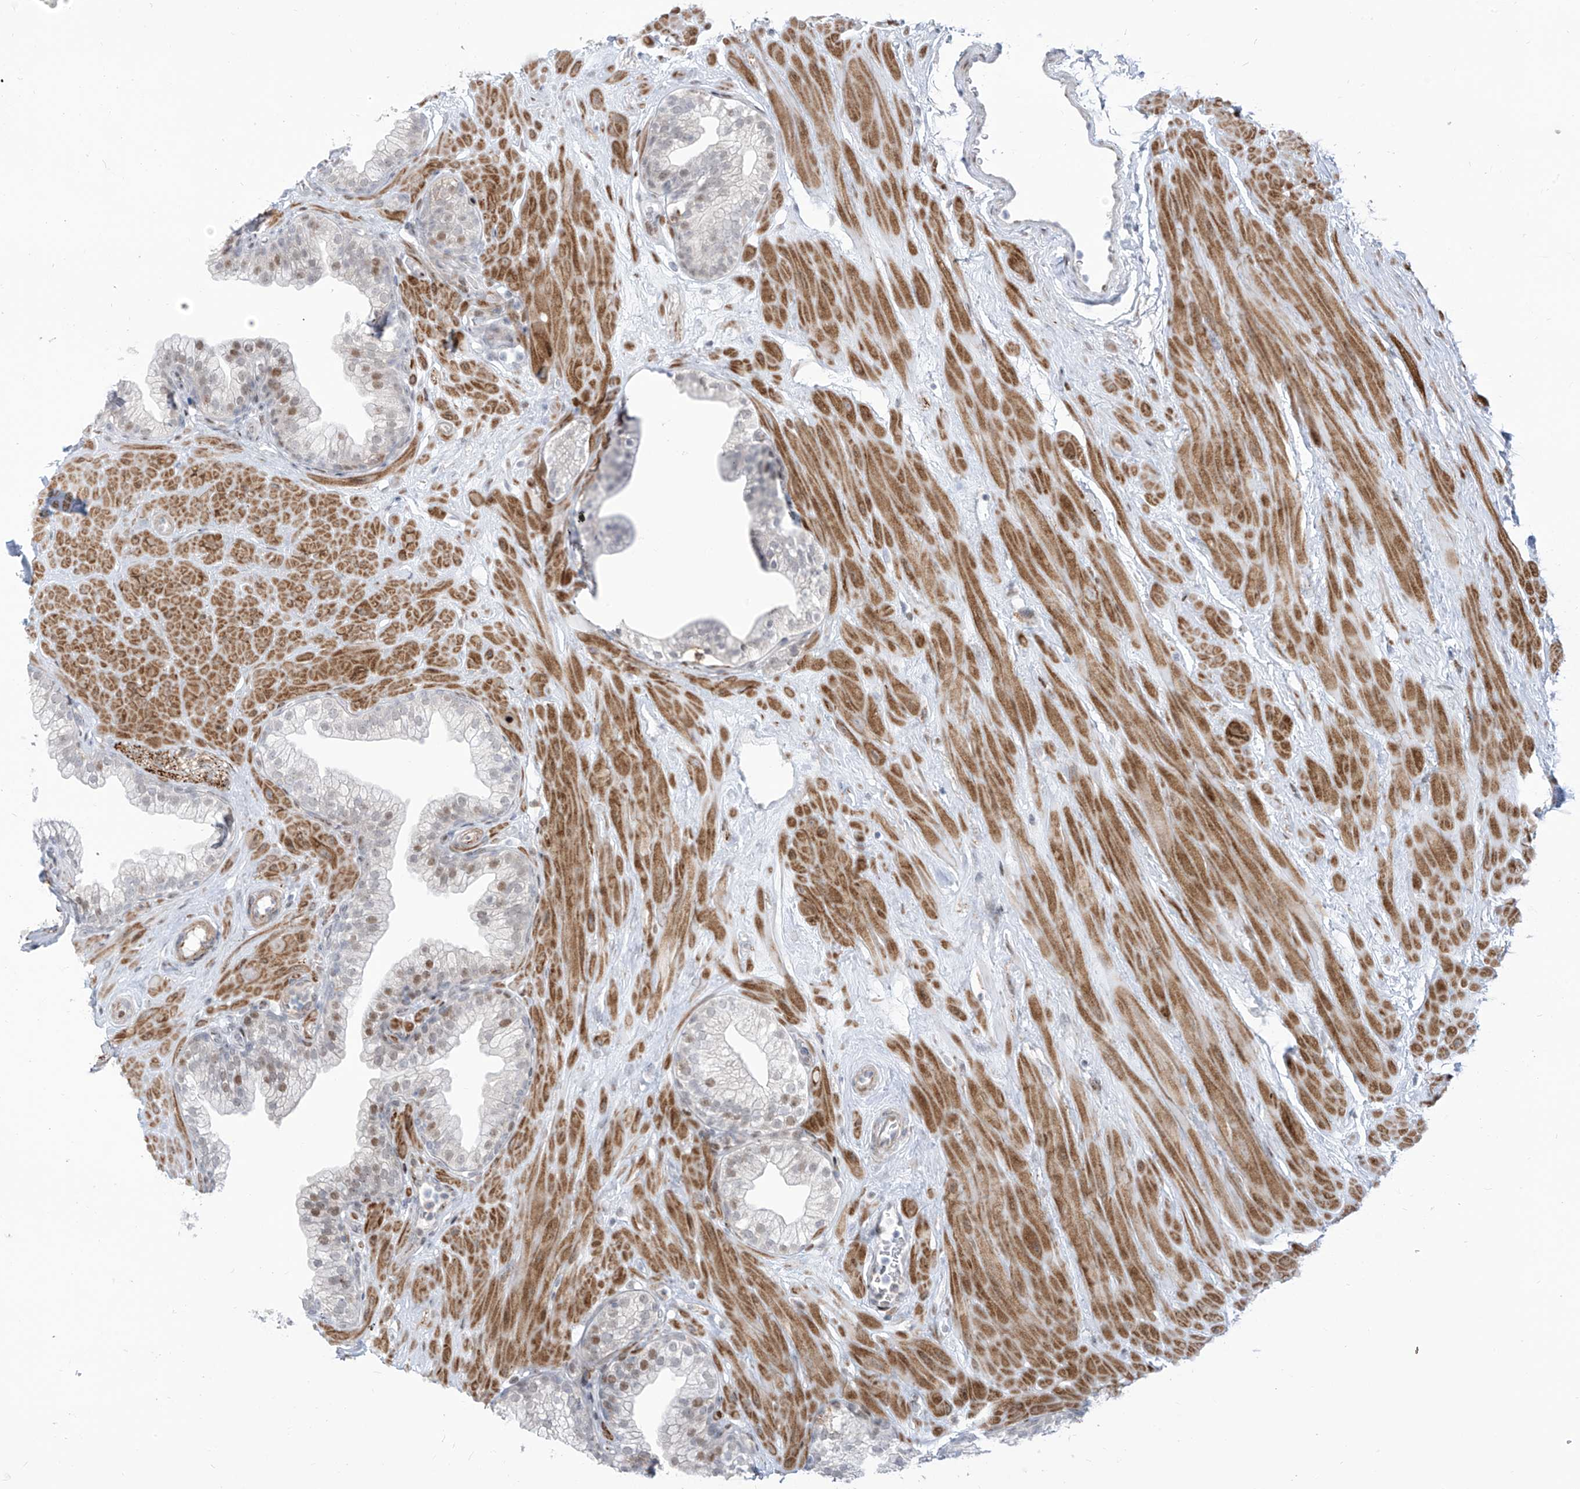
{"staining": {"intensity": "moderate", "quantity": "<25%", "location": "nuclear"}, "tissue": "prostate", "cell_type": "Glandular cells", "image_type": "normal", "snomed": [{"axis": "morphology", "description": "Normal tissue, NOS"}, {"axis": "morphology", "description": "Urothelial carcinoma, Low grade"}, {"axis": "topography", "description": "Urinary bladder"}, {"axis": "topography", "description": "Prostate"}], "caption": "A high-resolution micrograph shows immunohistochemistry staining of benign prostate, which reveals moderate nuclear staining in approximately <25% of glandular cells. (DAB = brown stain, brightfield microscopy at high magnification).", "gene": "LIN9", "patient": {"sex": "male", "age": 60}}